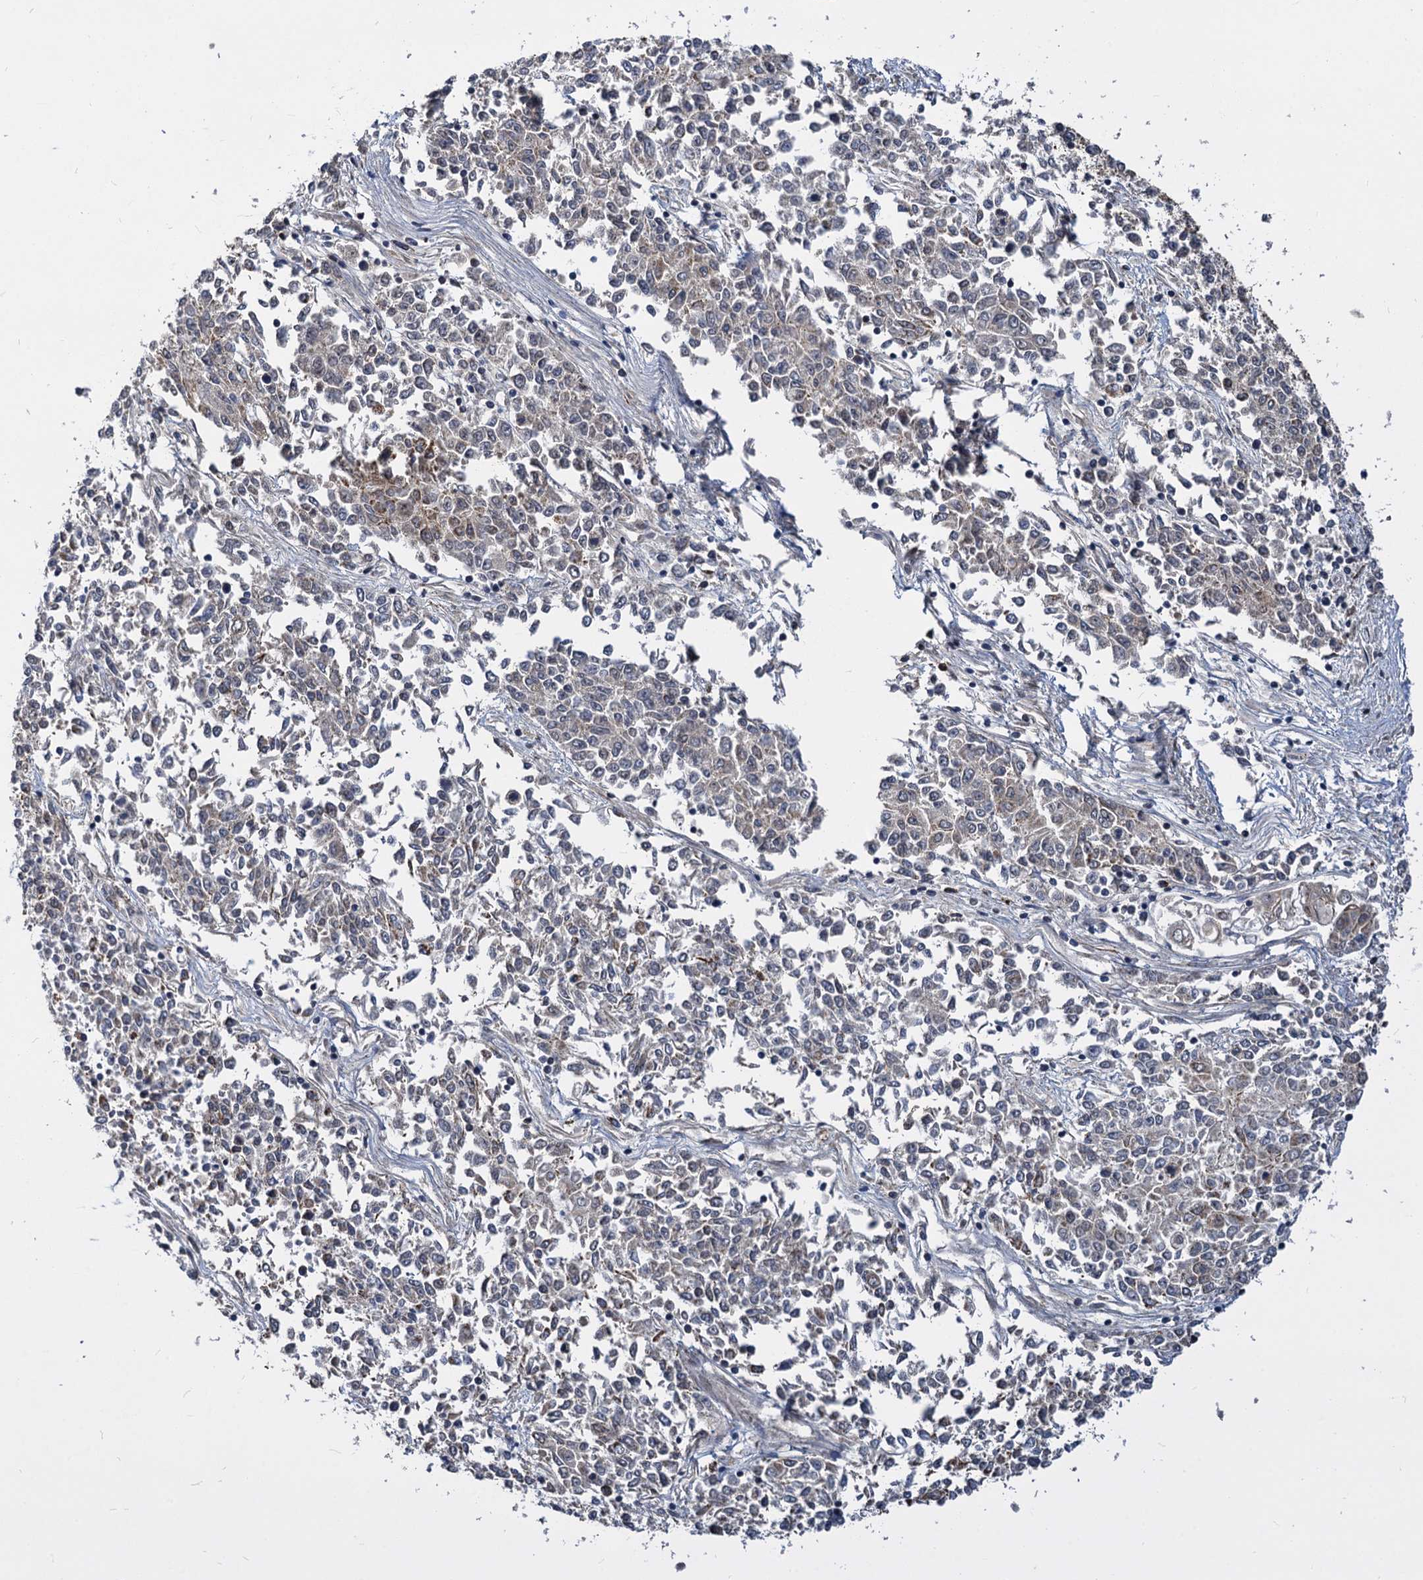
{"staining": {"intensity": "moderate", "quantity": "25%-75%", "location": "cytoplasmic/membranous"}, "tissue": "endometrial cancer", "cell_type": "Tumor cells", "image_type": "cancer", "snomed": [{"axis": "morphology", "description": "Adenocarcinoma, NOS"}, {"axis": "topography", "description": "Endometrium"}], "caption": "The image demonstrates immunohistochemical staining of endometrial adenocarcinoma. There is moderate cytoplasmic/membranous expression is appreciated in about 25%-75% of tumor cells. The protein of interest is shown in brown color, while the nuclei are stained blue.", "gene": "TIMM10", "patient": {"sex": "female", "age": 50}}